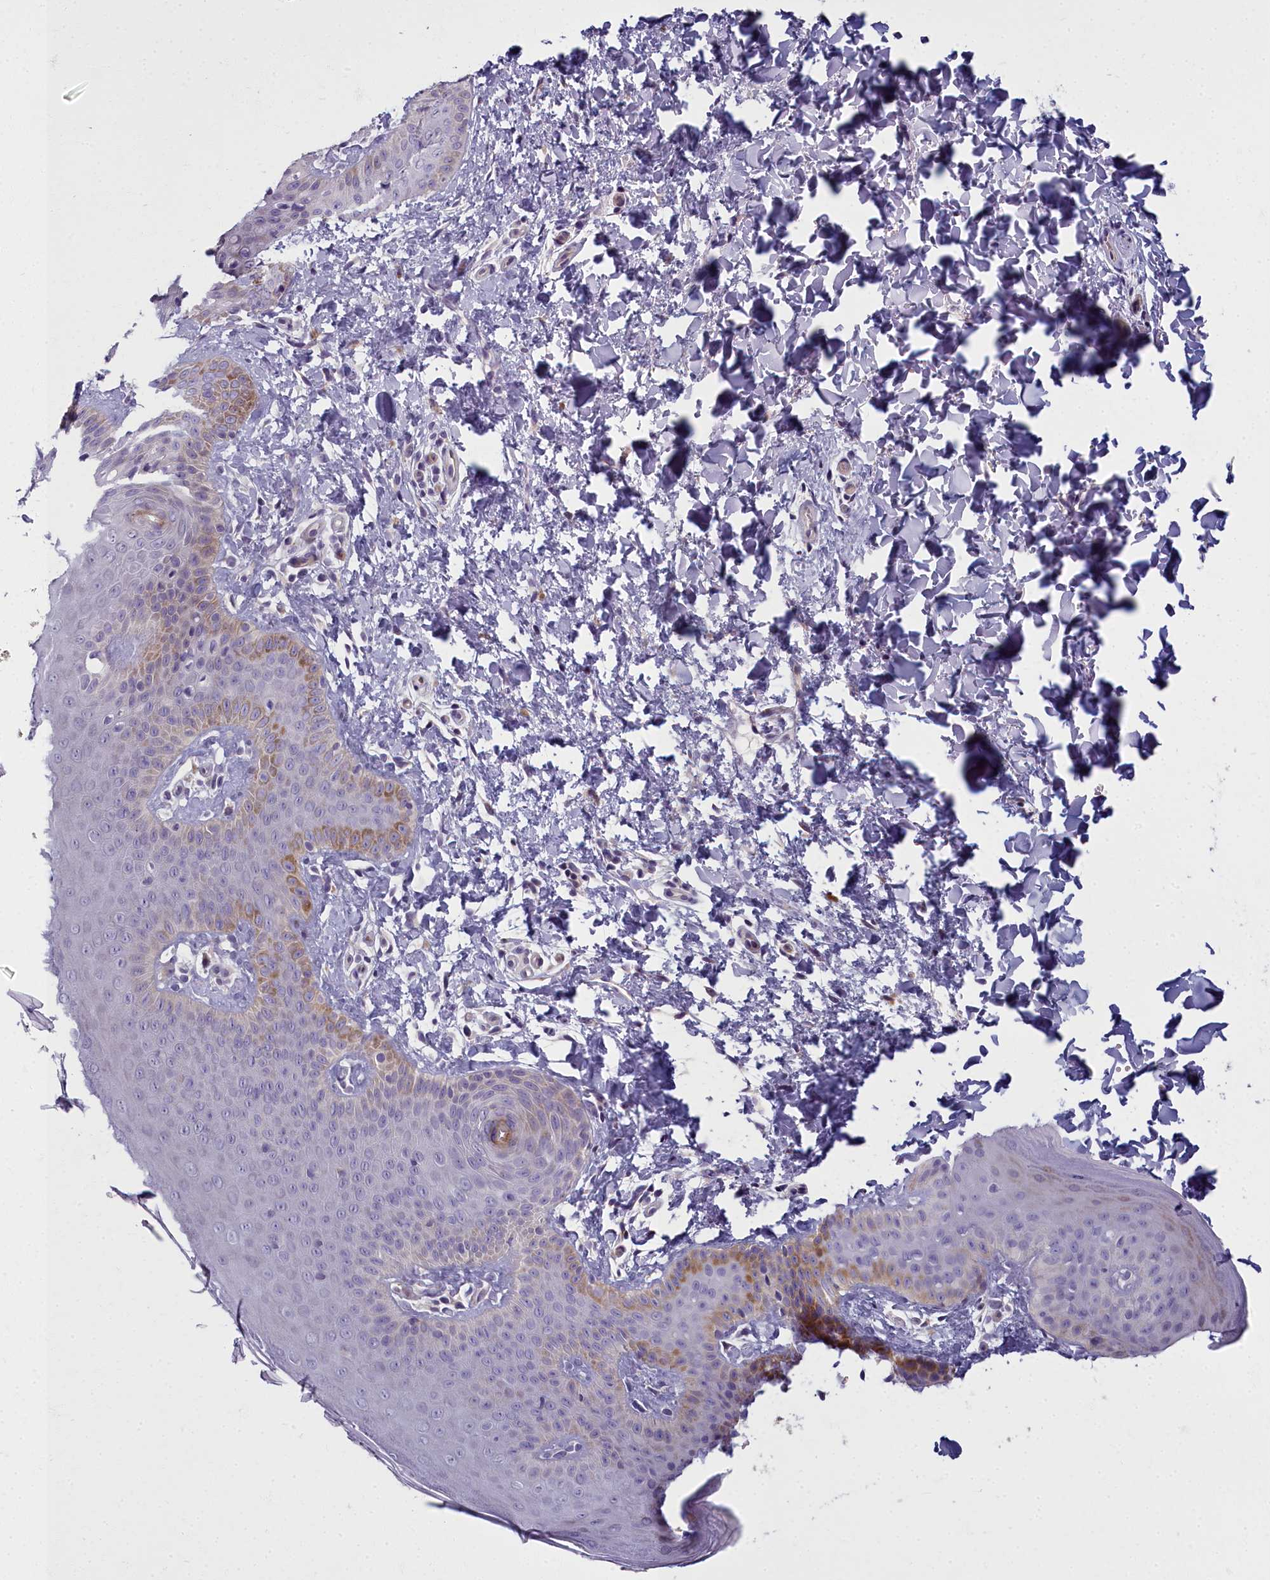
{"staining": {"intensity": "moderate", "quantity": "<25%", "location": "cytoplasmic/membranous"}, "tissue": "skin", "cell_type": "Epidermal cells", "image_type": "normal", "snomed": [{"axis": "morphology", "description": "Normal tissue, NOS"}, {"axis": "morphology", "description": "Neoplasm, malignant, NOS"}, {"axis": "topography", "description": "Anal"}], "caption": "Immunohistochemistry (IHC) staining of normal skin, which exhibits low levels of moderate cytoplasmic/membranous expression in approximately <25% of epidermal cells indicating moderate cytoplasmic/membranous protein positivity. The staining was performed using DAB (3,3'-diaminobenzidine) (brown) for protein detection and nuclei were counterstained in hematoxylin (blue).", "gene": "ARL15", "patient": {"sex": "male", "age": 47}}